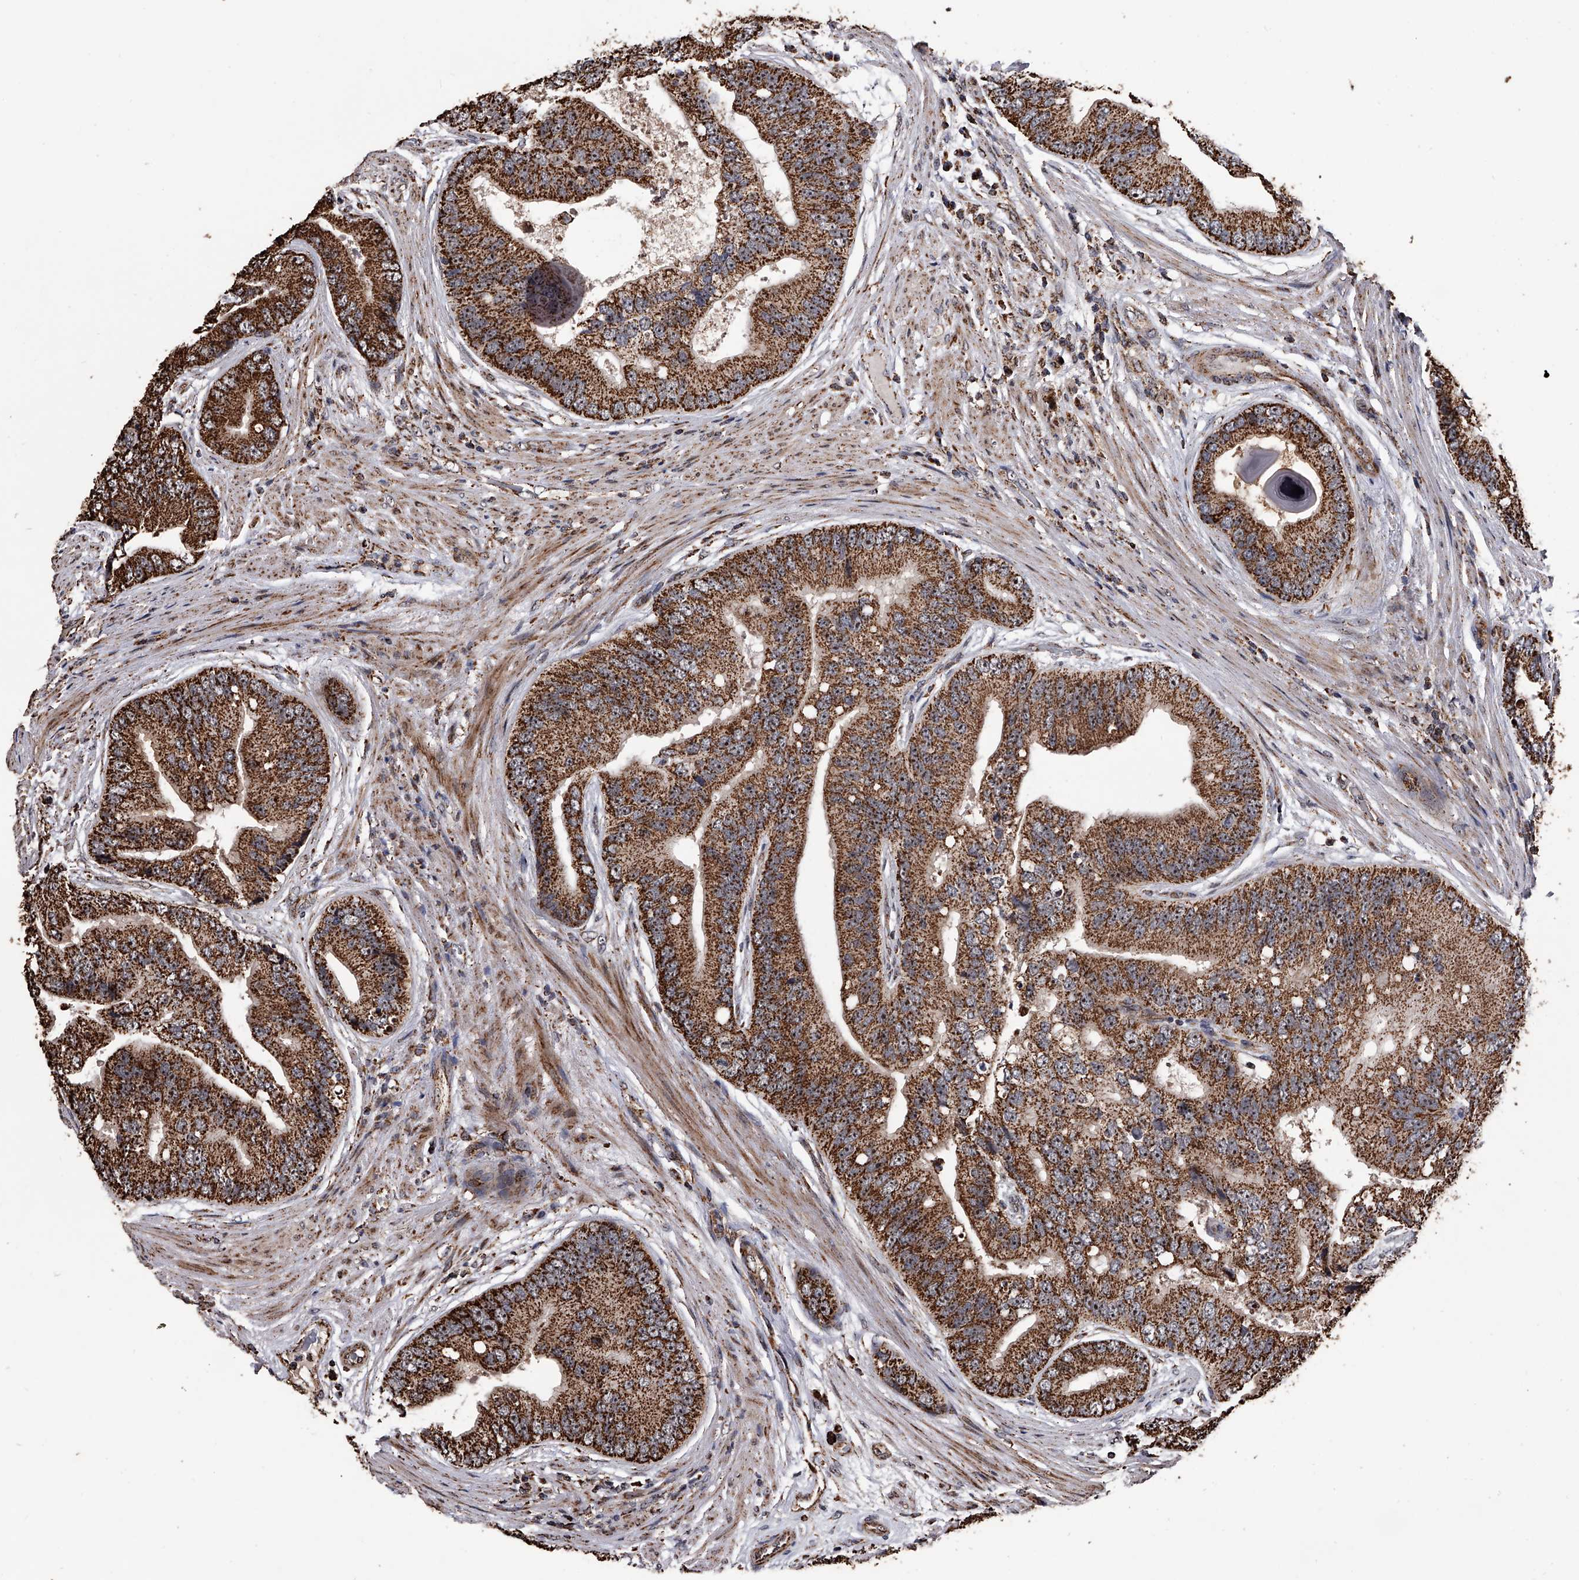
{"staining": {"intensity": "strong", "quantity": ">75%", "location": "cytoplasmic/membranous"}, "tissue": "prostate cancer", "cell_type": "Tumor cells", "image_type": "cancer", "snomed": [{"axis": "morphology", "description": "Adenocarcinoma, High grade"}, {"axis": "topography", "description": "Prostate"}], "caption": "Protein expression analysis of adenocarcinoma (high-grade) (prostate) shows strong cytoplasmic/membranous staining in about >75% of tumor cells. Using DAB (3,3'-diaminobenzidine) (brown) and hematoxylin (blue) stains, captured at high magnification using brightfield microscopy.", "gene": "SMPDL3A", "patient": {"sex": "male", "age": 70}}